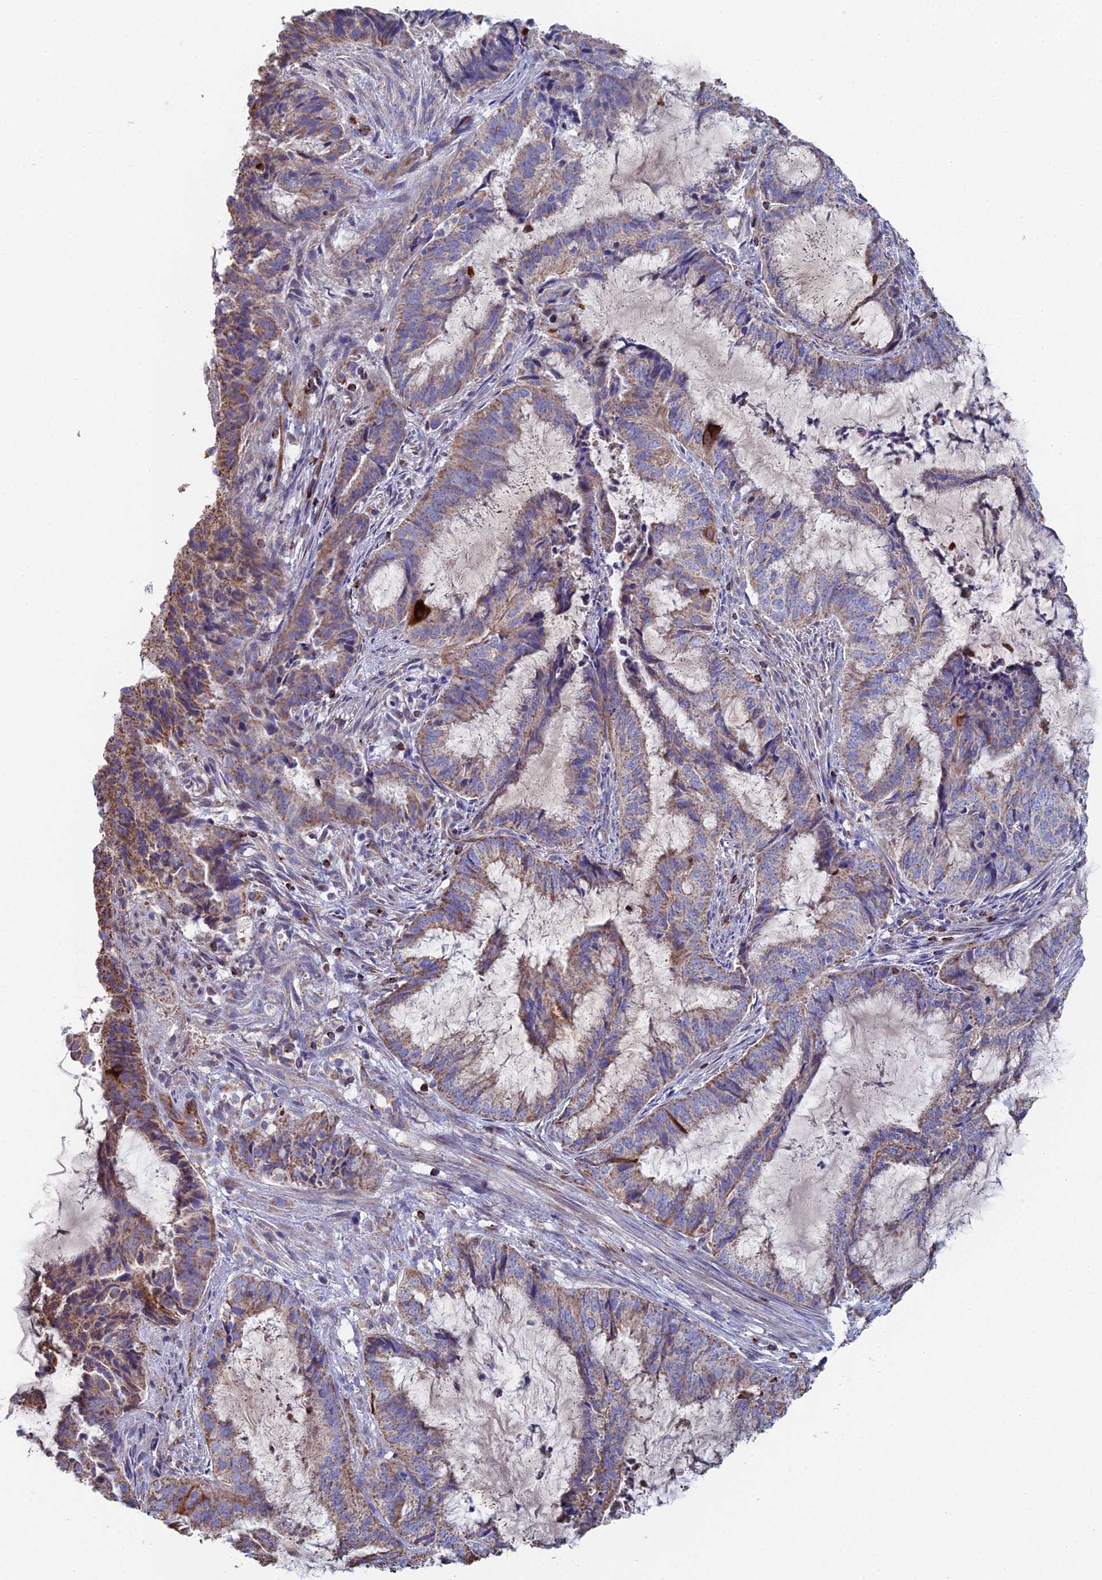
{"staining": {"intensity": "moderate", "quantity": ">75%", "location": "cytoplasmic/membranous"}, "tissue": "endometrial cancer", "cell_type": "Tumor cells", "image_type": "cancer", "snomed": [{"axis": "morphology", "description": "Adenocarcinoma, NOS"}, {"axis": "topography", "description": "Endometrium"}], "caption": "An IHC histopathology image of neoplastic tissue is shown. Protein staining in brown labels moderate cytoplasmic/membranous positivity in endometrial cancer within tumor cells.", "gene": "SPOCK2", "patient": {"sex": "female", "age": 51}}